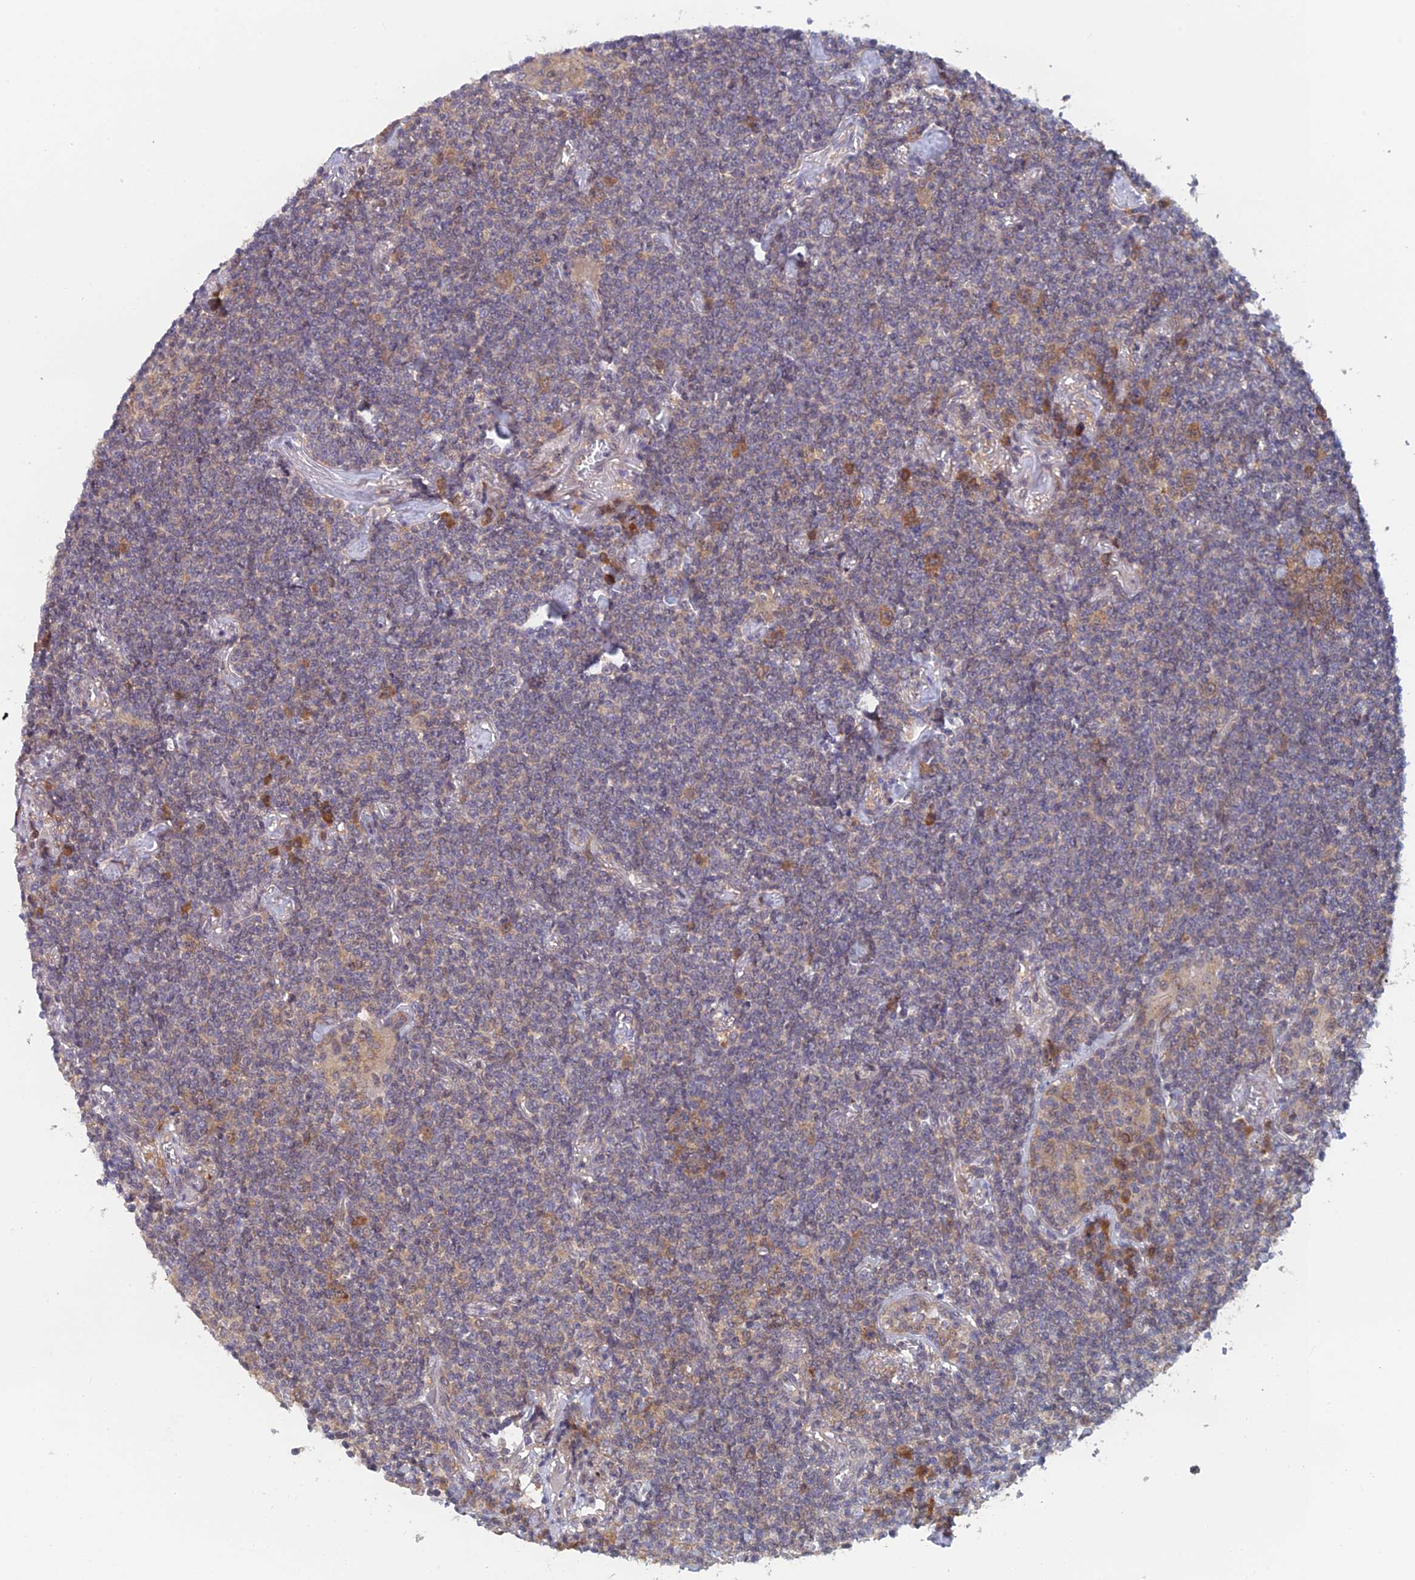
{"staining": {"intensity": "negative", "quantity": "none", "location": "none"}, "tissue": "lymphoma", "cell_type": "Tumor cells", "image_type": "cancer", "snomed": [{"axis": "morphology", "description": "Malignant lymphoma, non-Hodgkin's type, Low grade"}, {"axis": "topography", "description": "Lung"}], "caption": "The photomicrograph reveals no significant staining in tumor cells of lymphoma.", "gene": "SRA1", "patient": {"sex": "female", "age": 71}}